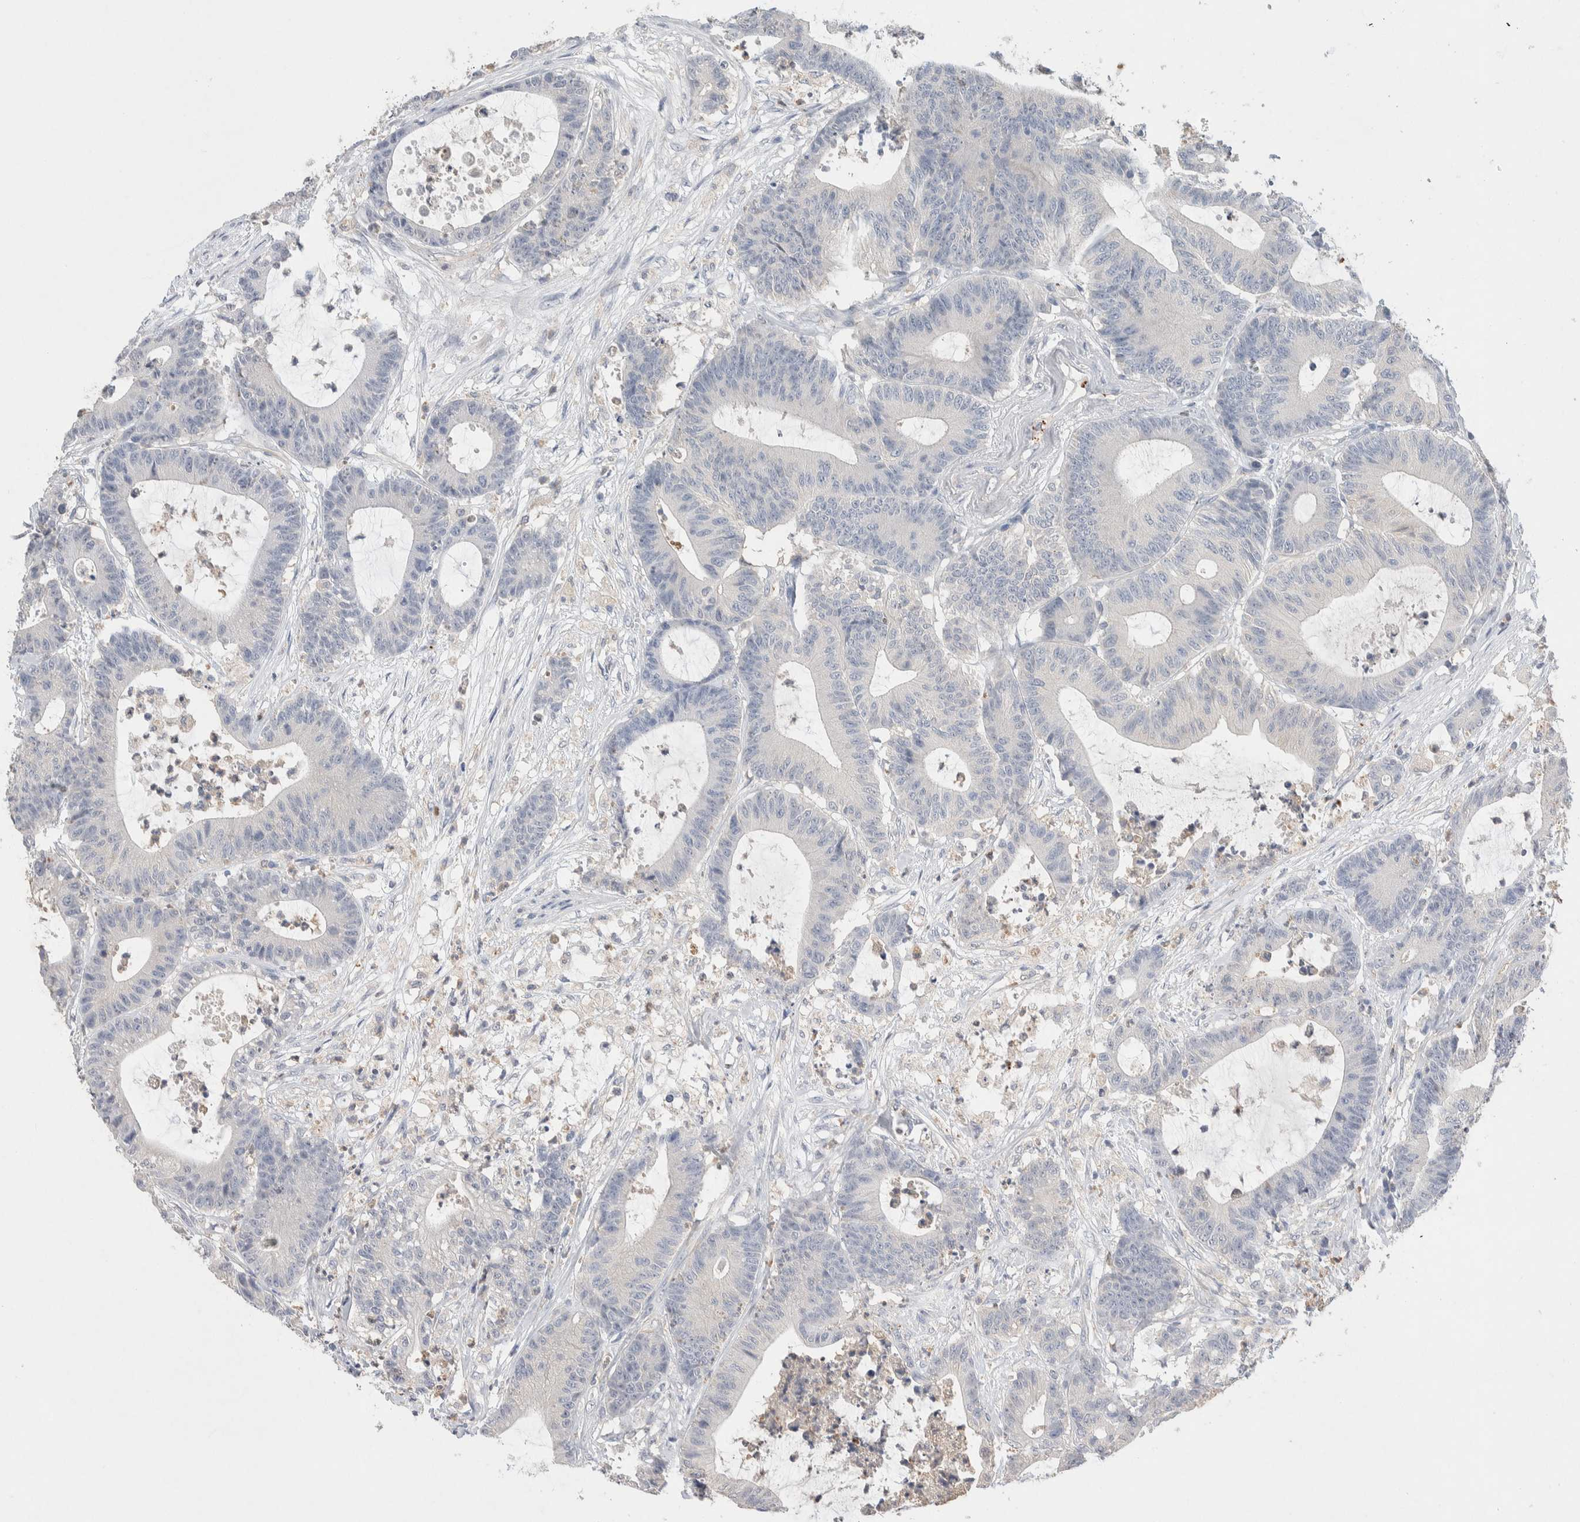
{"staining": {"intensity": "negative", "quantity": "none", "location": "none"}, "tissue": "colorectal cancer", "cell_type": "Tumor cells", "image_type": "cancer", "snomed": [{"axis": "morphology", "description": "Adenocarcinoma, NOS"}, {"axis": "topography", "description": "Colon"}], "caption": "Immunohistochemistry (IHC) photomicrograph of neoplastic tissue: adenocarcinoma (colorectal) stained with DAB (3,3'-diaminobenzidine) exhibits no significant protein positivity in tumor cells.", "gene": "FFAR2", "patient": {"sex": "female", "age": 84}}